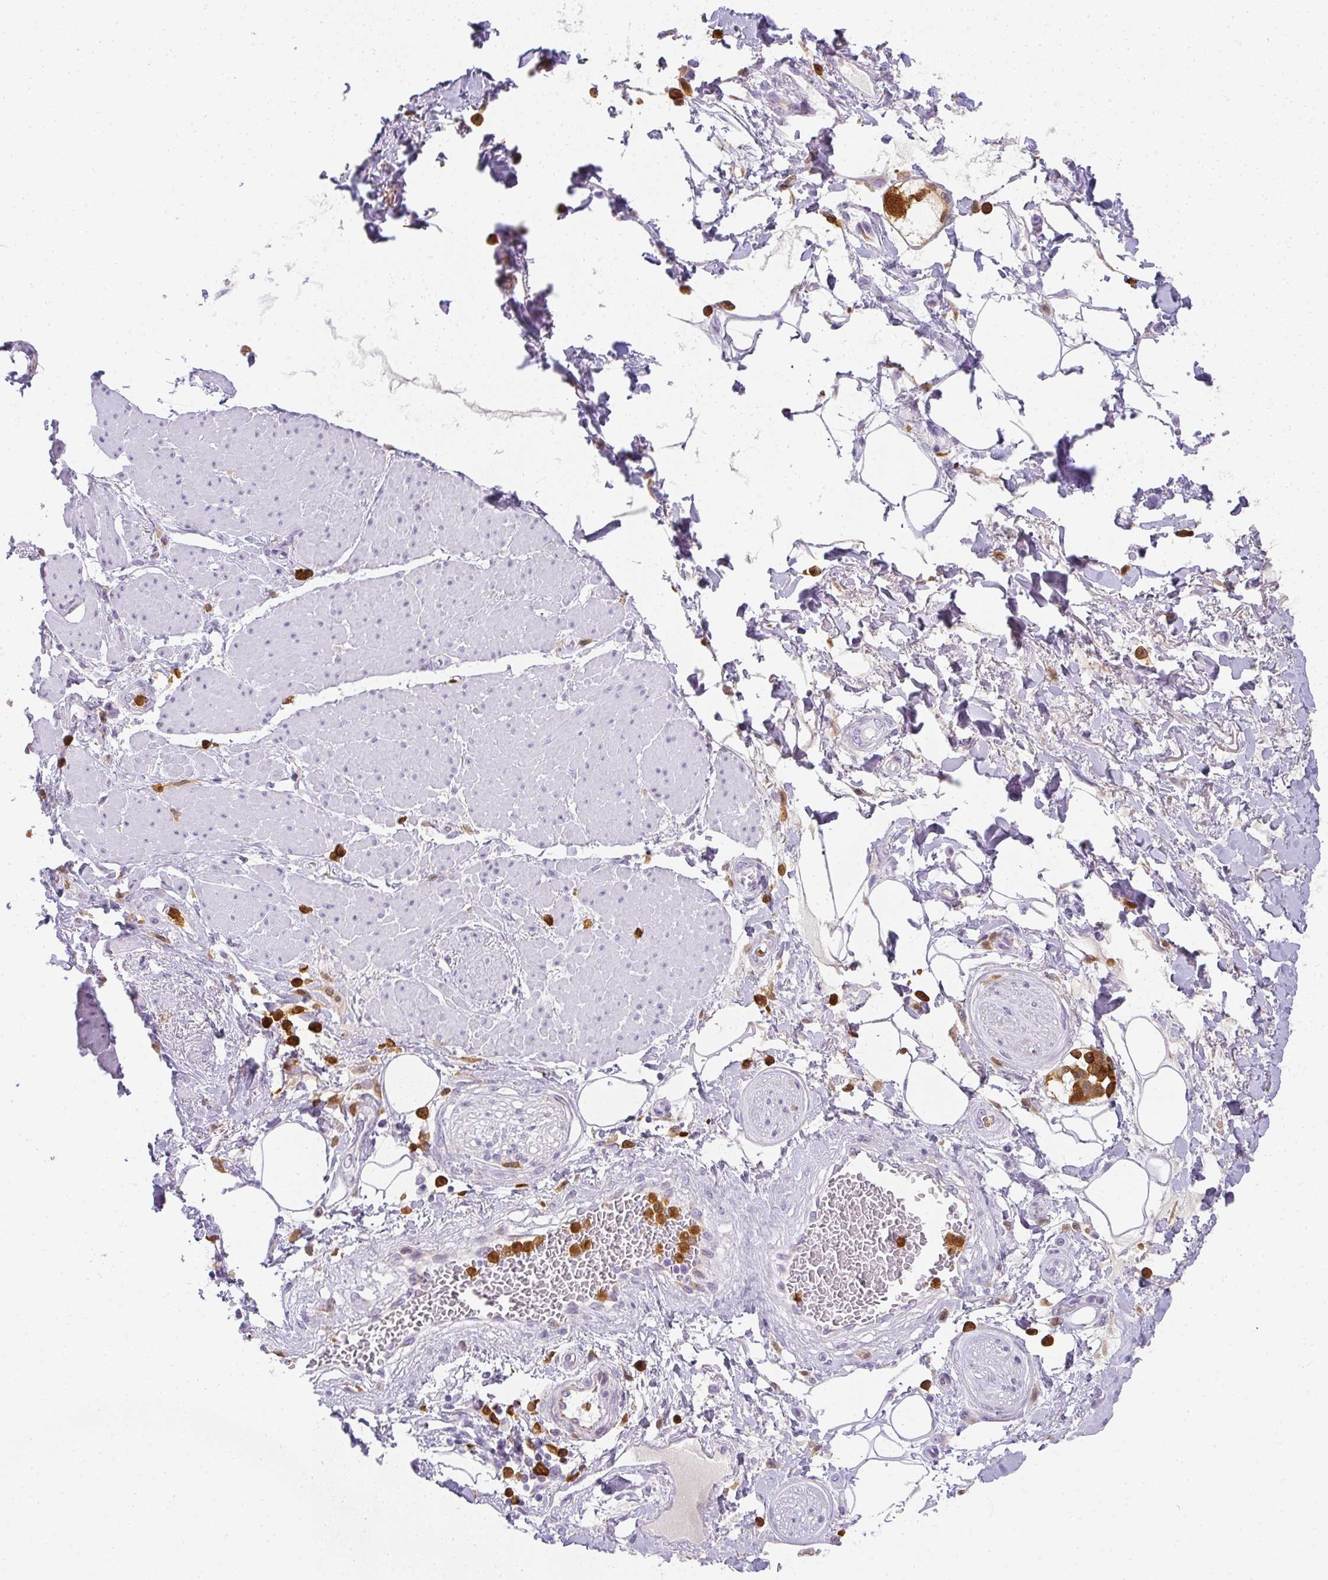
{"staining": {"intensity": "negative", "quantity": "none", "location": "none"}, "tissue": "adipose tissue", "cell_type": "Adipocytes", "image_type": "normal", "snomed": [{"axis": "morphology", "description": "Normal tissue, NOS"}, {"axis": "topography", "description": "Vagina"}, {"axis": "topography", "description": "Peripheral nerve tissue"}], "caption": "High magnification brightfield microscopy of unremarkable adipose tissue stained with DAB (3,3'-diaminobenzidine) (brown) and counterstained with hematoxylin (blue): adipocytes show no significant expression. (Stains: DAB (3,3'-diaminobenzidine) immunohistochemistry with hematoxylin counter stain, Microscopy: brightfield microscopy at high magnification).", "gene": "HK3", "patient": {"sex": "female", "age": 71}}